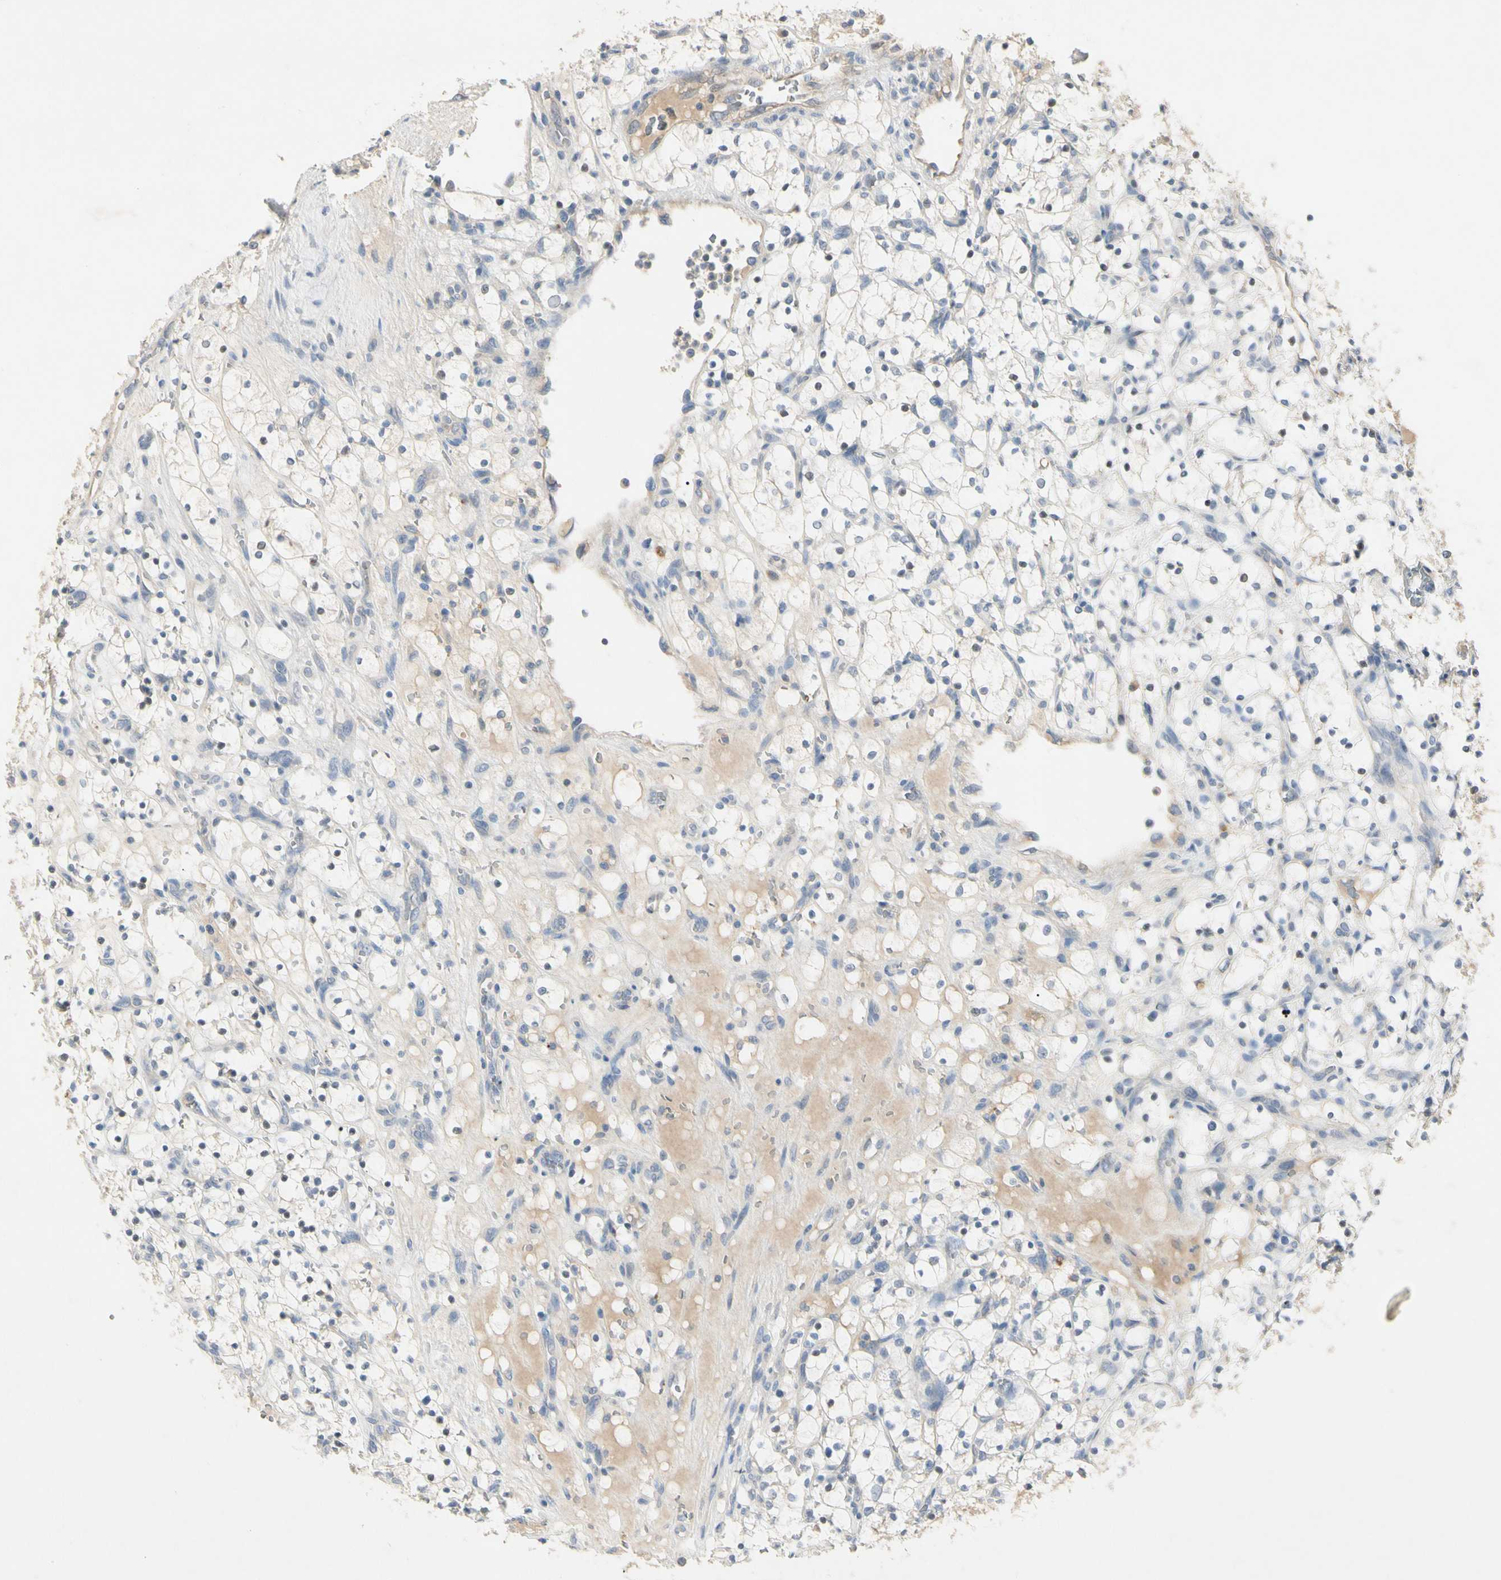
{"staining": {"intensity": "negative", "quantity": "none", "location": "none"}, "tissue": "renal cancer", "cell_type": "Tumor cells", "image_type": "cancer", "snomed": [{"axis": "morphology", "description": "Adenocarcinoma, NOS"}, {"axis": "topography", "description": "Kidney"}], "caption": "The immunohistochemistry (IHC) image has no significant positivity in tumor cells of adenocarcinoma (renal) tissue. (Brightfield microscopy of DAB (3,3'-diaminobenzidine) IHC at high magnification).", "gene": "PRSS21", "patient": {"sex": "female", "age": 69}}